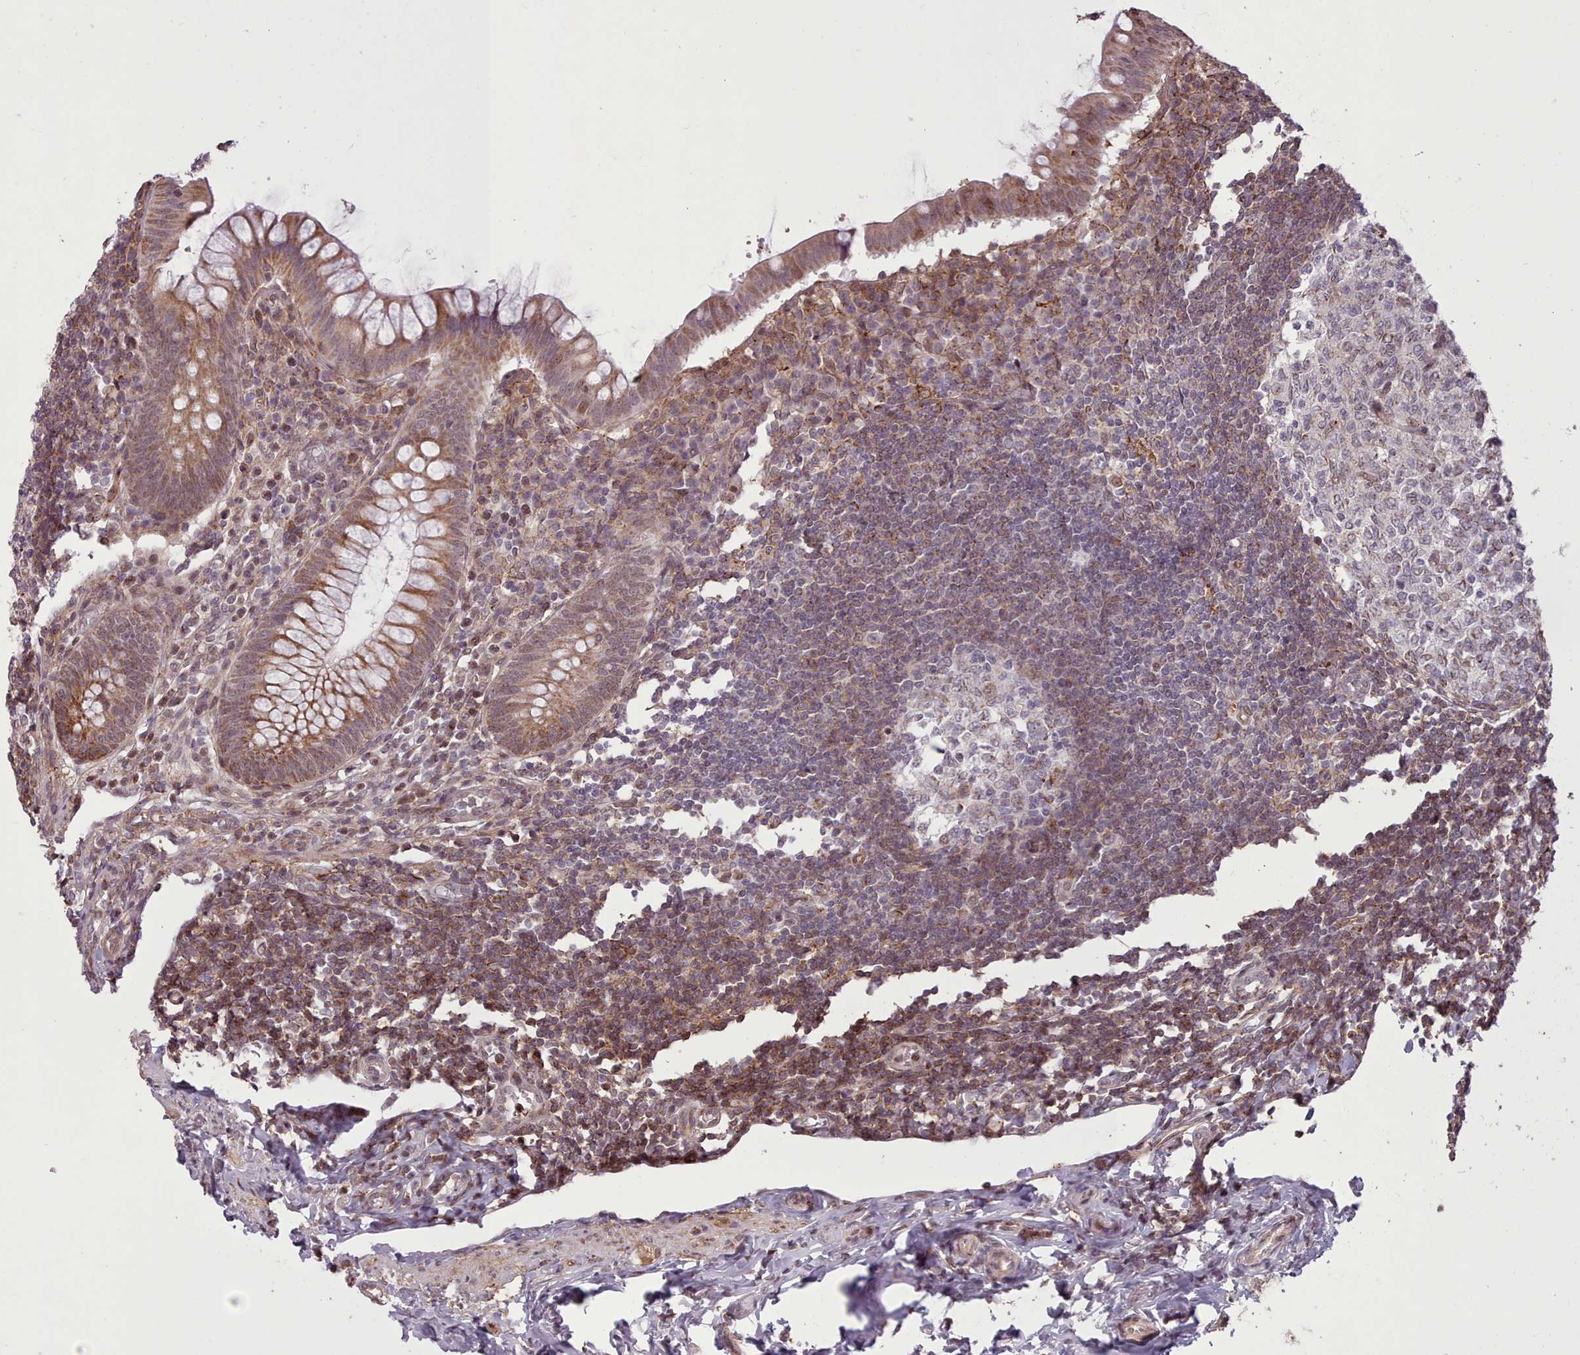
{"staining": {"intensity": "moderate", "quantity": ">75%", "location": "cytoplasmic/membranous"}, "tissue": "appendix", "cell_type": "Glandular cells", "image_type": "normal", "snomed": [{"axis": "morphology", "description": "Normal tissue, NOS"}, {"axis": "topography", "description": "Appendix"}], "caption": "A brown stain shows moderate cytoplasmic/membranous positivity of a protein in glandular cells of normal human appendix.", "gene": "ZMYM4", "patient": {"sex": "female", "age": 33}}